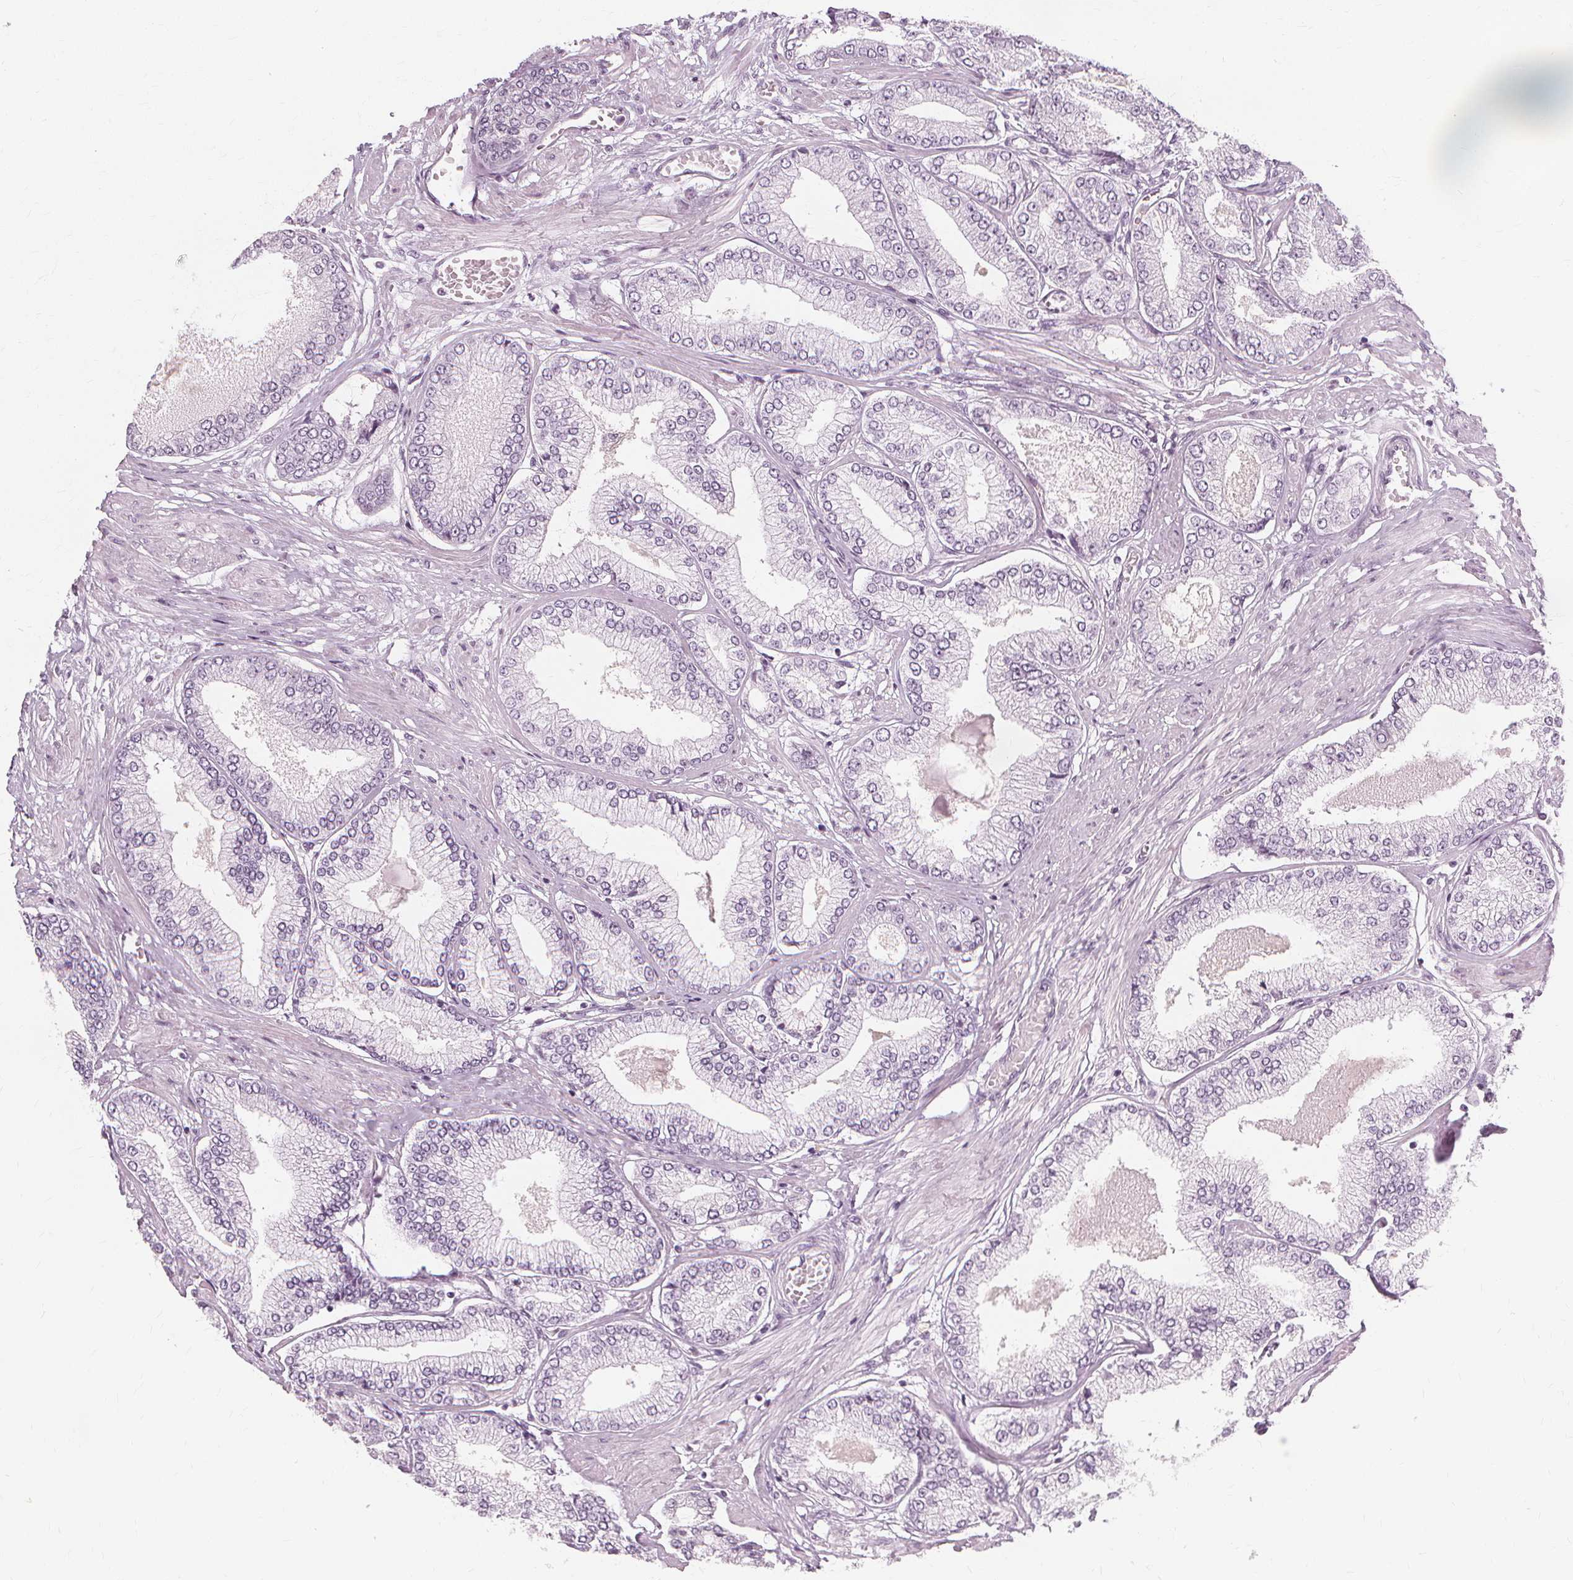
{"staining": {"intensity": "negative", "quantity": "none", "location": "none"}, "tissue": "prostate cancer", "cell_type": "Tumor cells", "image_type": "cancer", "snomed": [{"axis": "morphology", "description": "Adenocarcinoma, Low grade"}, {"axis": "topography", "description": "Prostate"}], "caption": "This is a photomicrograph of immunohistochemistry staining of prostate cancer (adenocarcinoma (low-grade)), which shows no expression in tumor cells.", "gene": "NXPE1", "patient": {"sex": "male", "age": 55}}